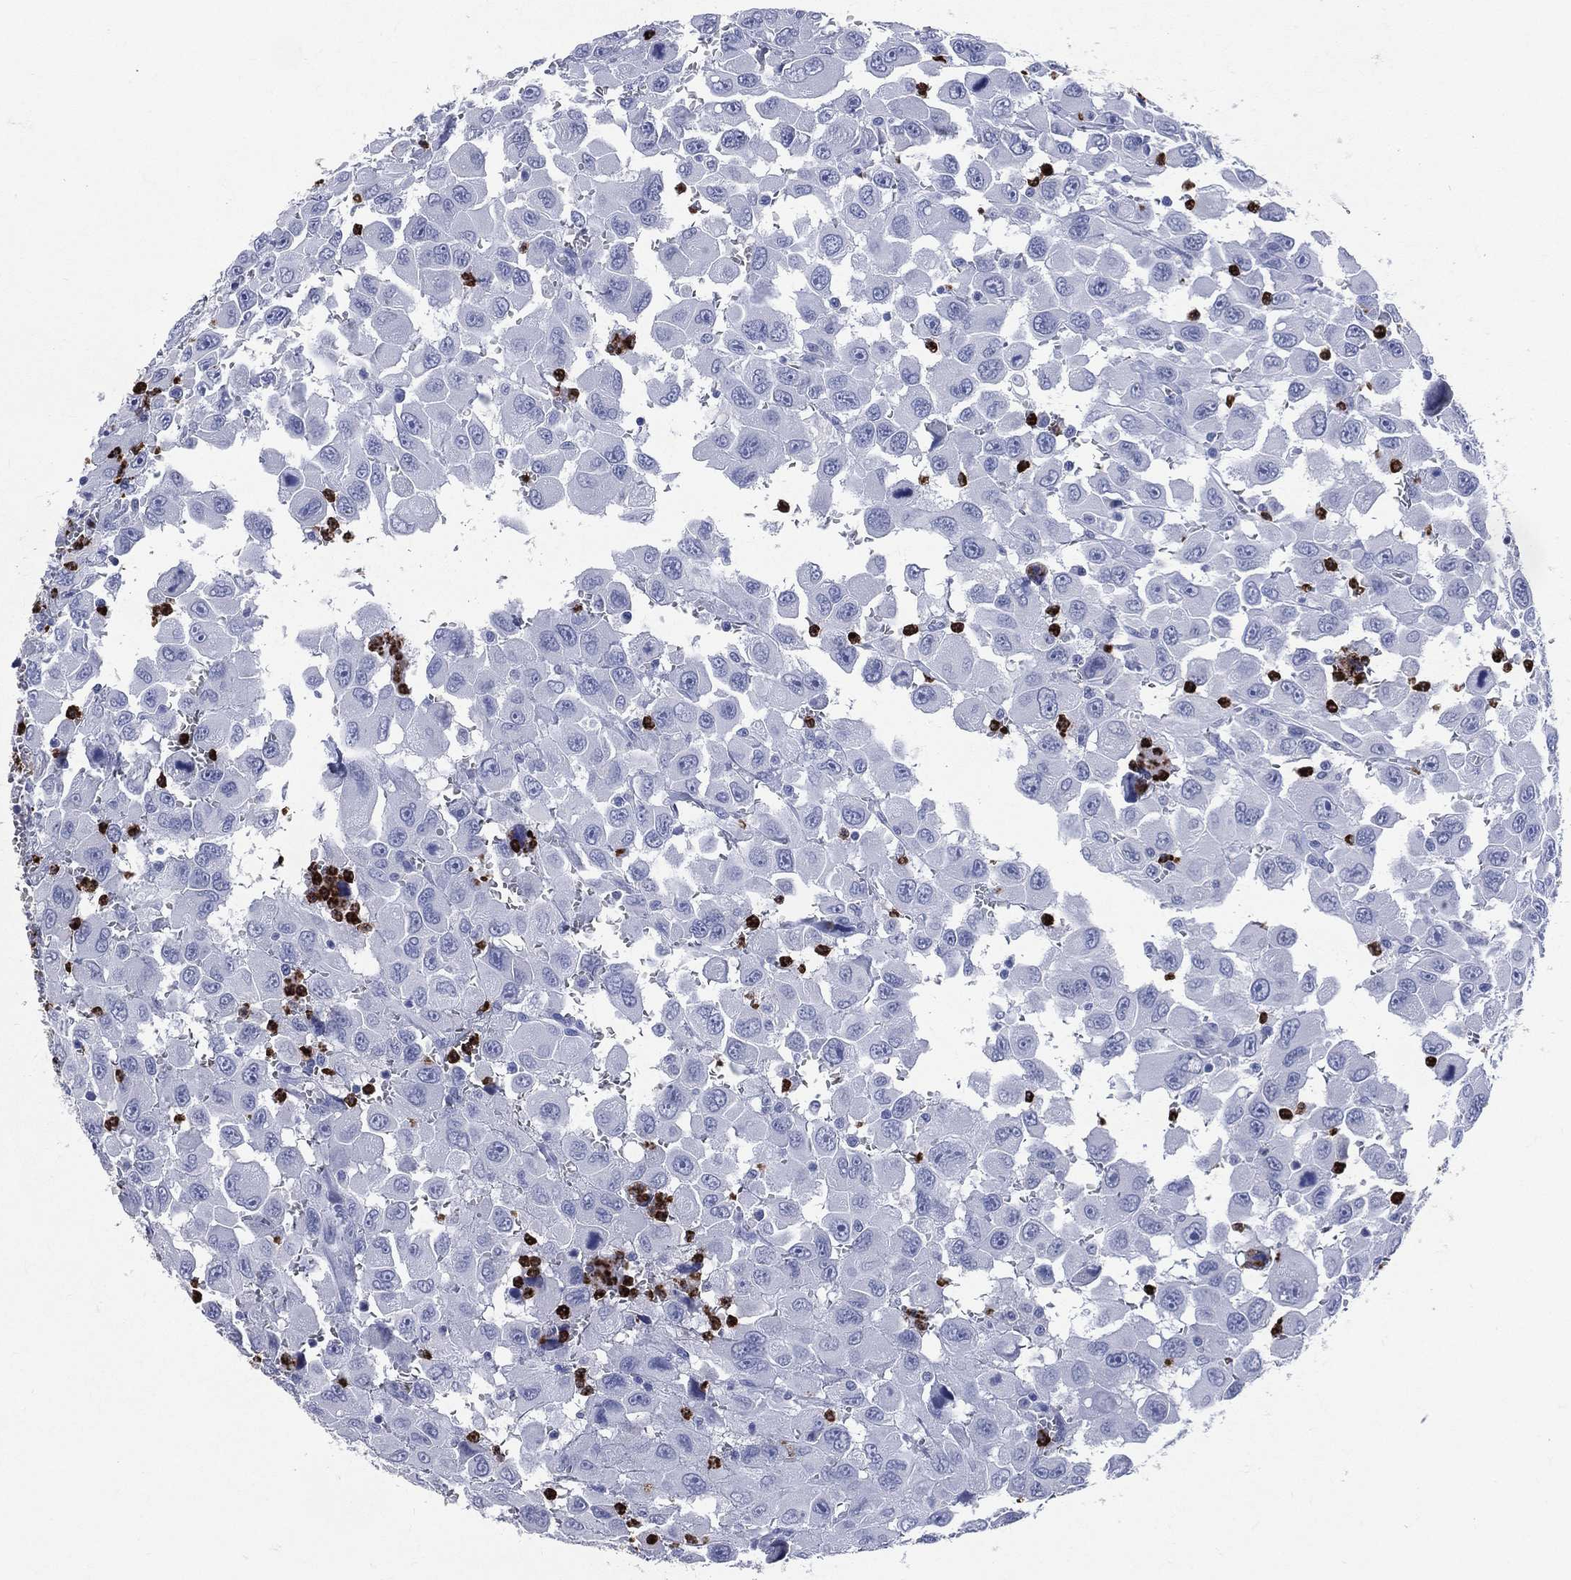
{"staining": {"intensity": "negative", "quantity": "none", "location": "none"}, "tissue": "head and neck cancer", "cell_type": "Tumor cells", "image_type": "cancer", "snomed": [{"axis": "morphology", "description": "Squamous cell carcinoma, NOS"}, {"axis": "morphology", "description": "Squamous cell carcinoma, metastatic, NOS"}, {"axis": "topography", "description": "Oral tissue"}, {"axis": "topography", "description": "Head-Neck"}], "caption": "This is an IHC photomicrograph of human head and neck cancer. There is no positivity in tumor cells.", "gene": "PGLYRP1", "patient": {"sex": "female", "age": 85}}